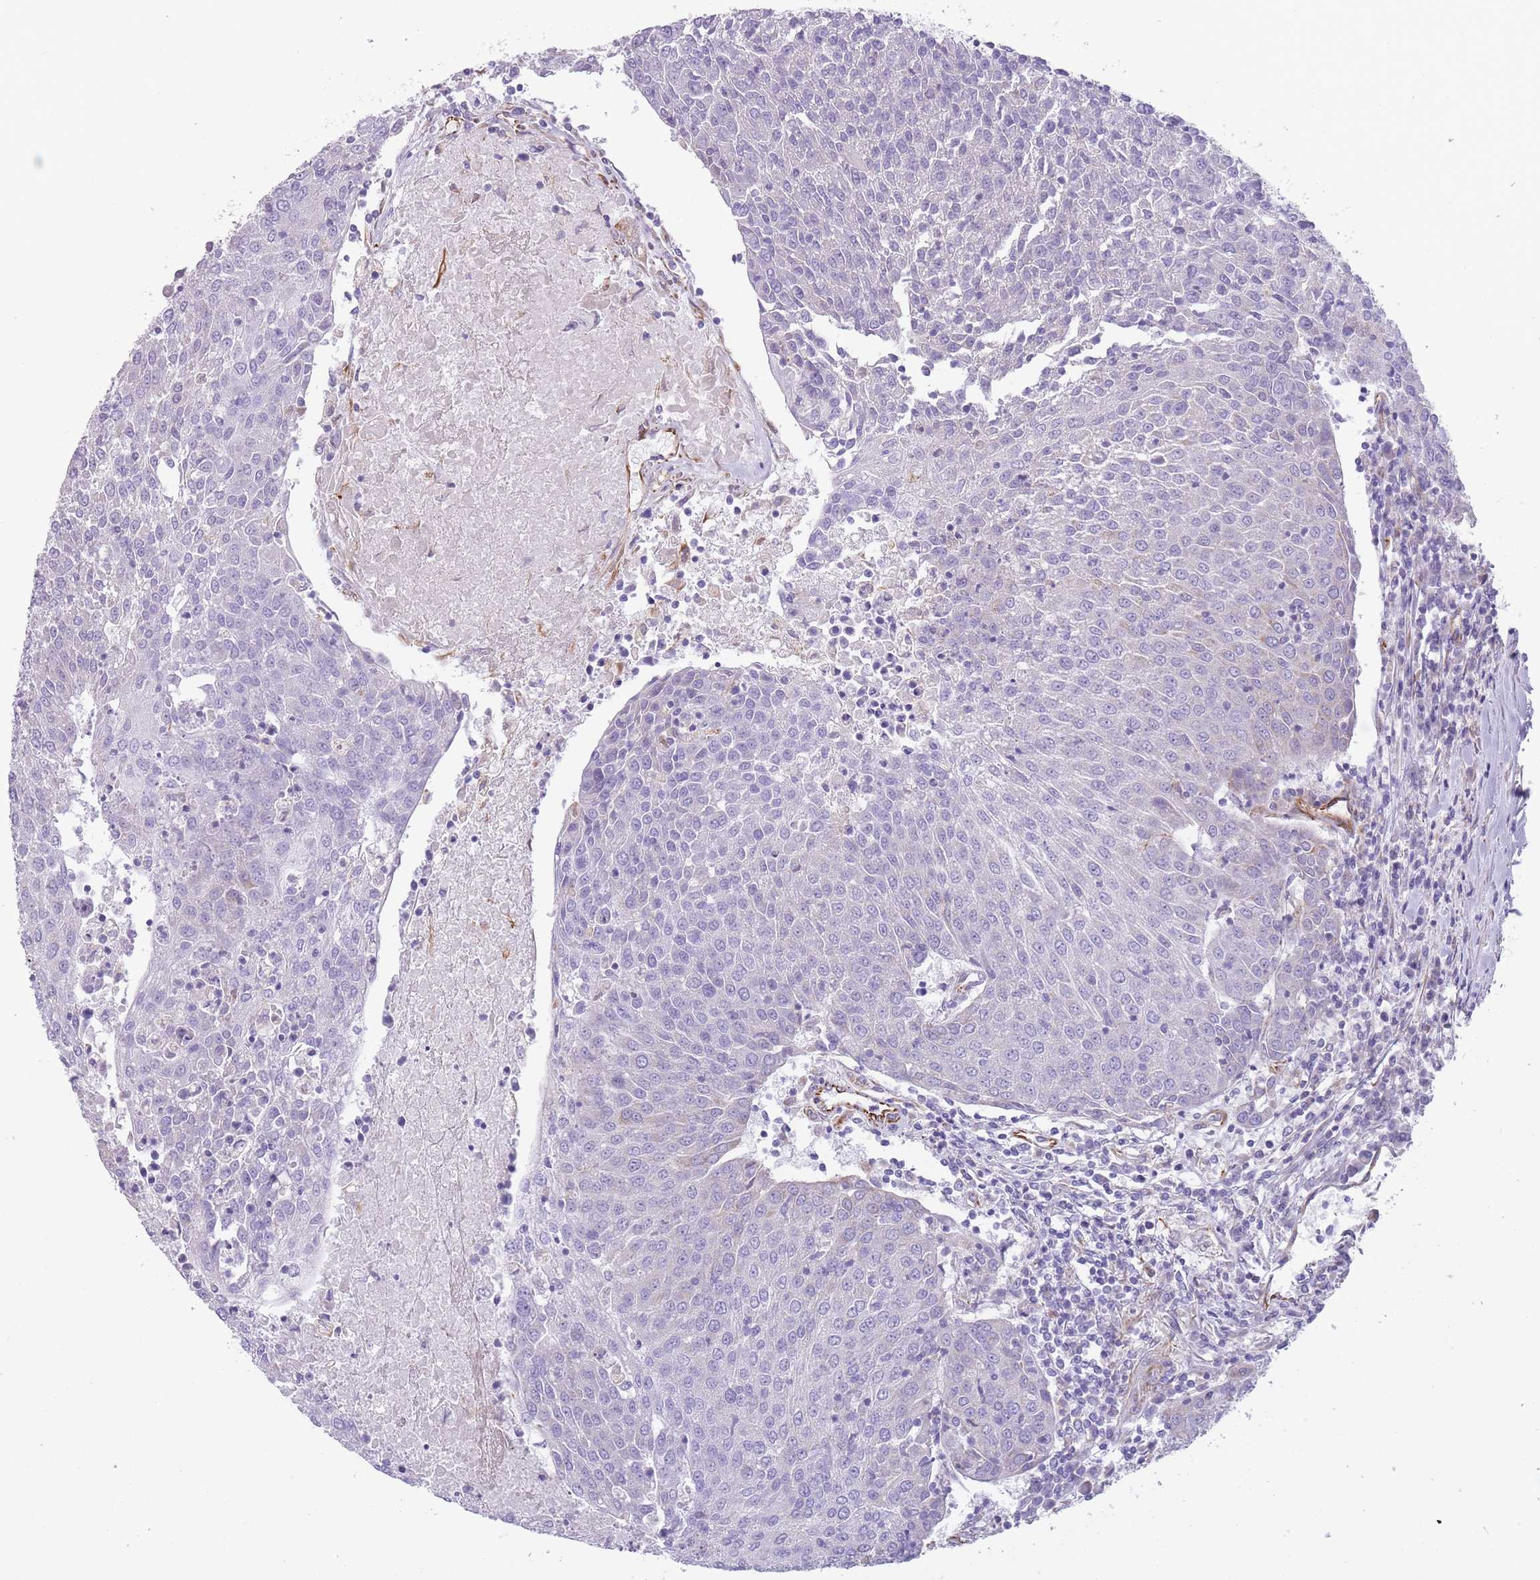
{"staining": {"intensity": "negative", "quantity": "none", "location": "none"}, "tissue": "urothelial cancer", "cell_type": "Tumor cells", "image_type": "cancer", "snomed": [{"axis": "morphology", "description": "Urothelial carcinoma, High grade"}, {"axis": "topography", "description": "Urinary bladder"}], "caption": "Human urothelial cancer stained for a protein using immunohistochemistry shows no expression in tumor cells.", "gene": "PTCD1", "patient": {"sex": "female", "age": 85}}